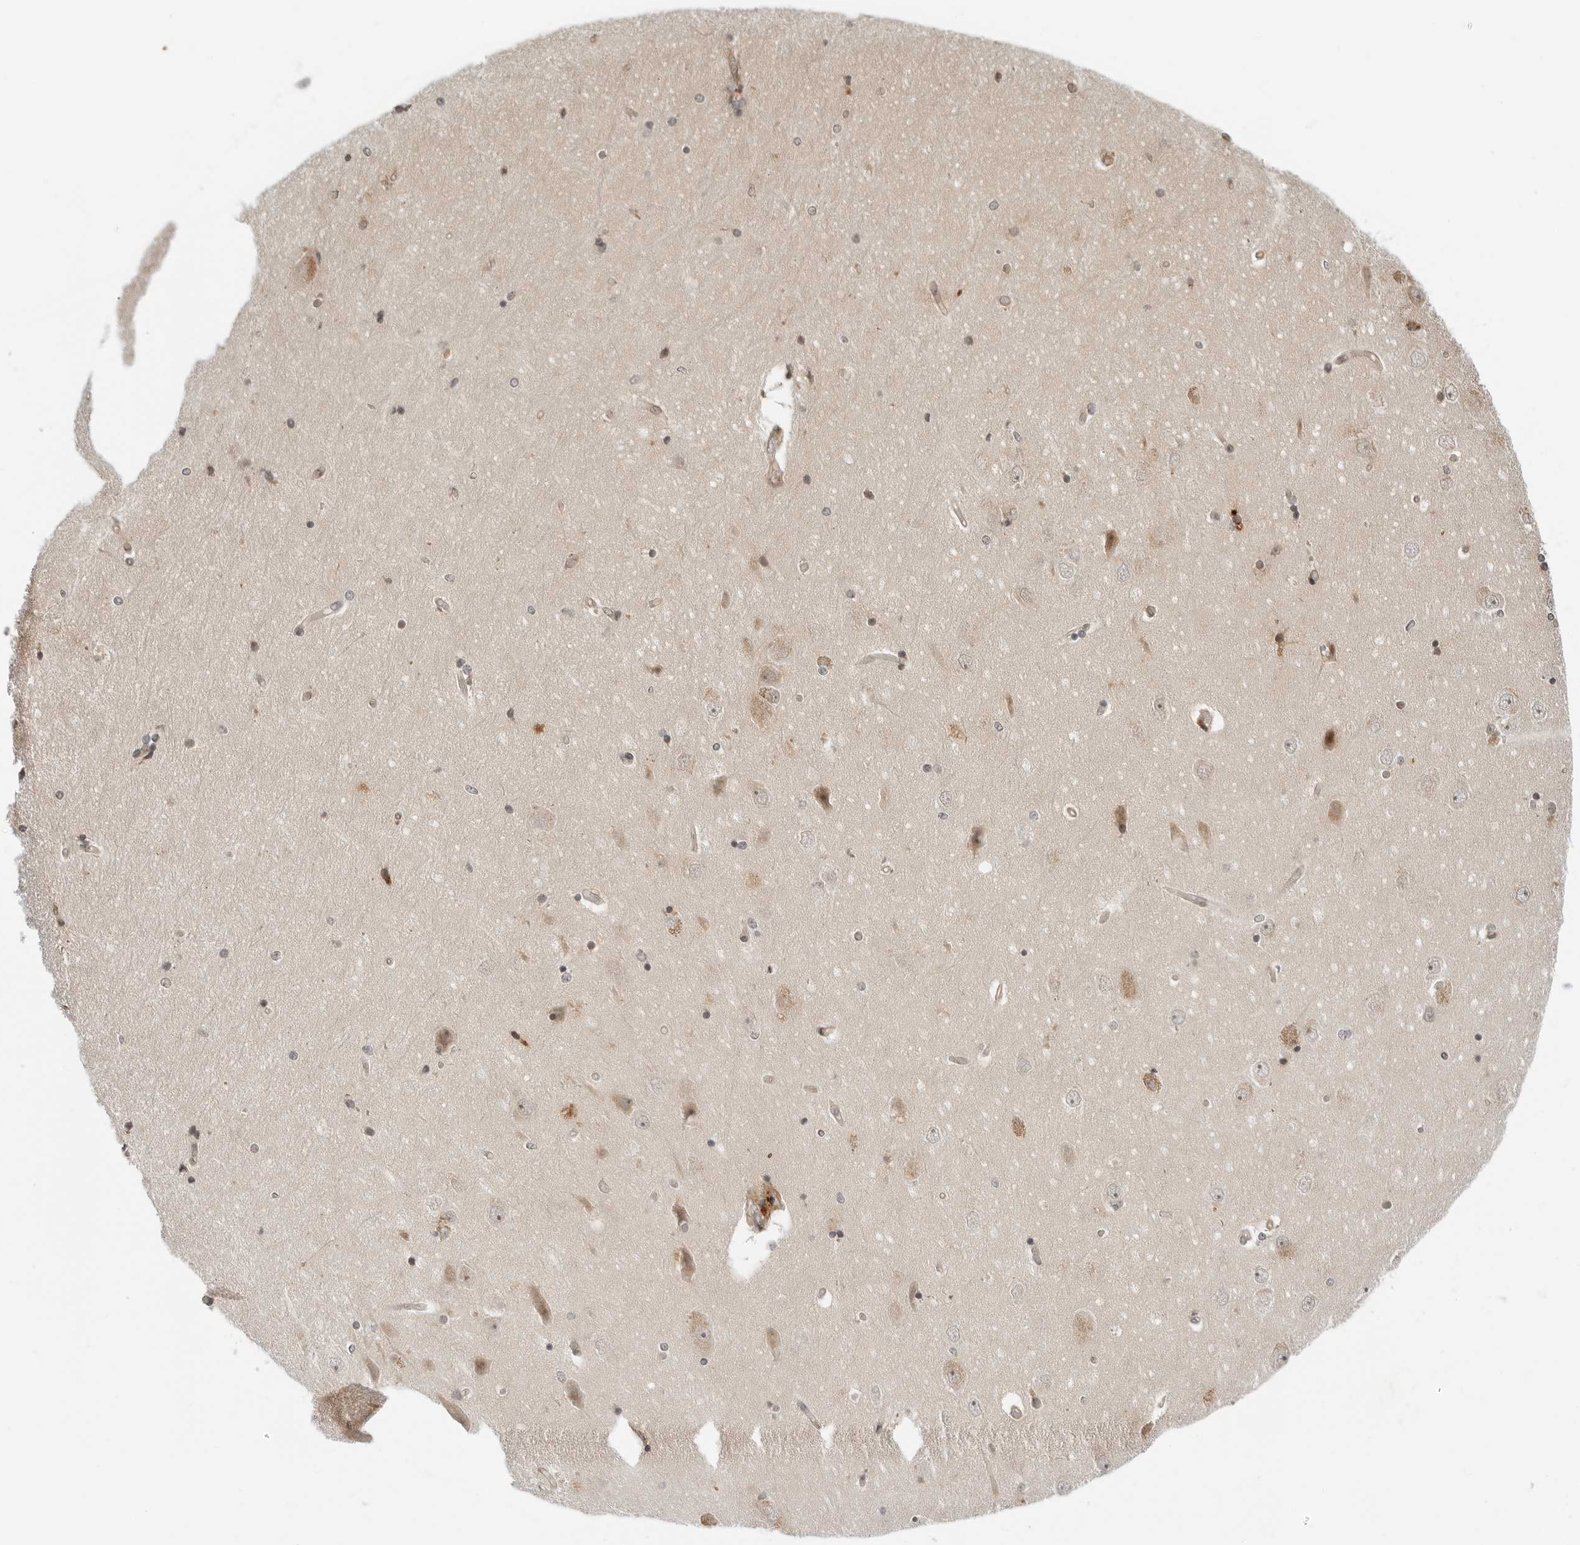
{"staining": {"intensity": "moderate", "quantity": "<25%", "location": "cytoplasmic/membranous"}, "tissue": "hippocampus", "cell_type": "Glial cells", "image_type": "normal", "snomed": [{"axis": "morphology", "description": "Normal tissue, NOS"}, {"axis": "topography", "description": "Hippocampus"}], "caption": "A histopathology image of human hippocampus stained for a protein shows moderate cytoplasmic/membranous brown staining in glial cells. The protein is shown in brown color, while the nuclei are stained blue.", "gene": "TIPRL", "patient": {"sex": "female", "age": 54}}